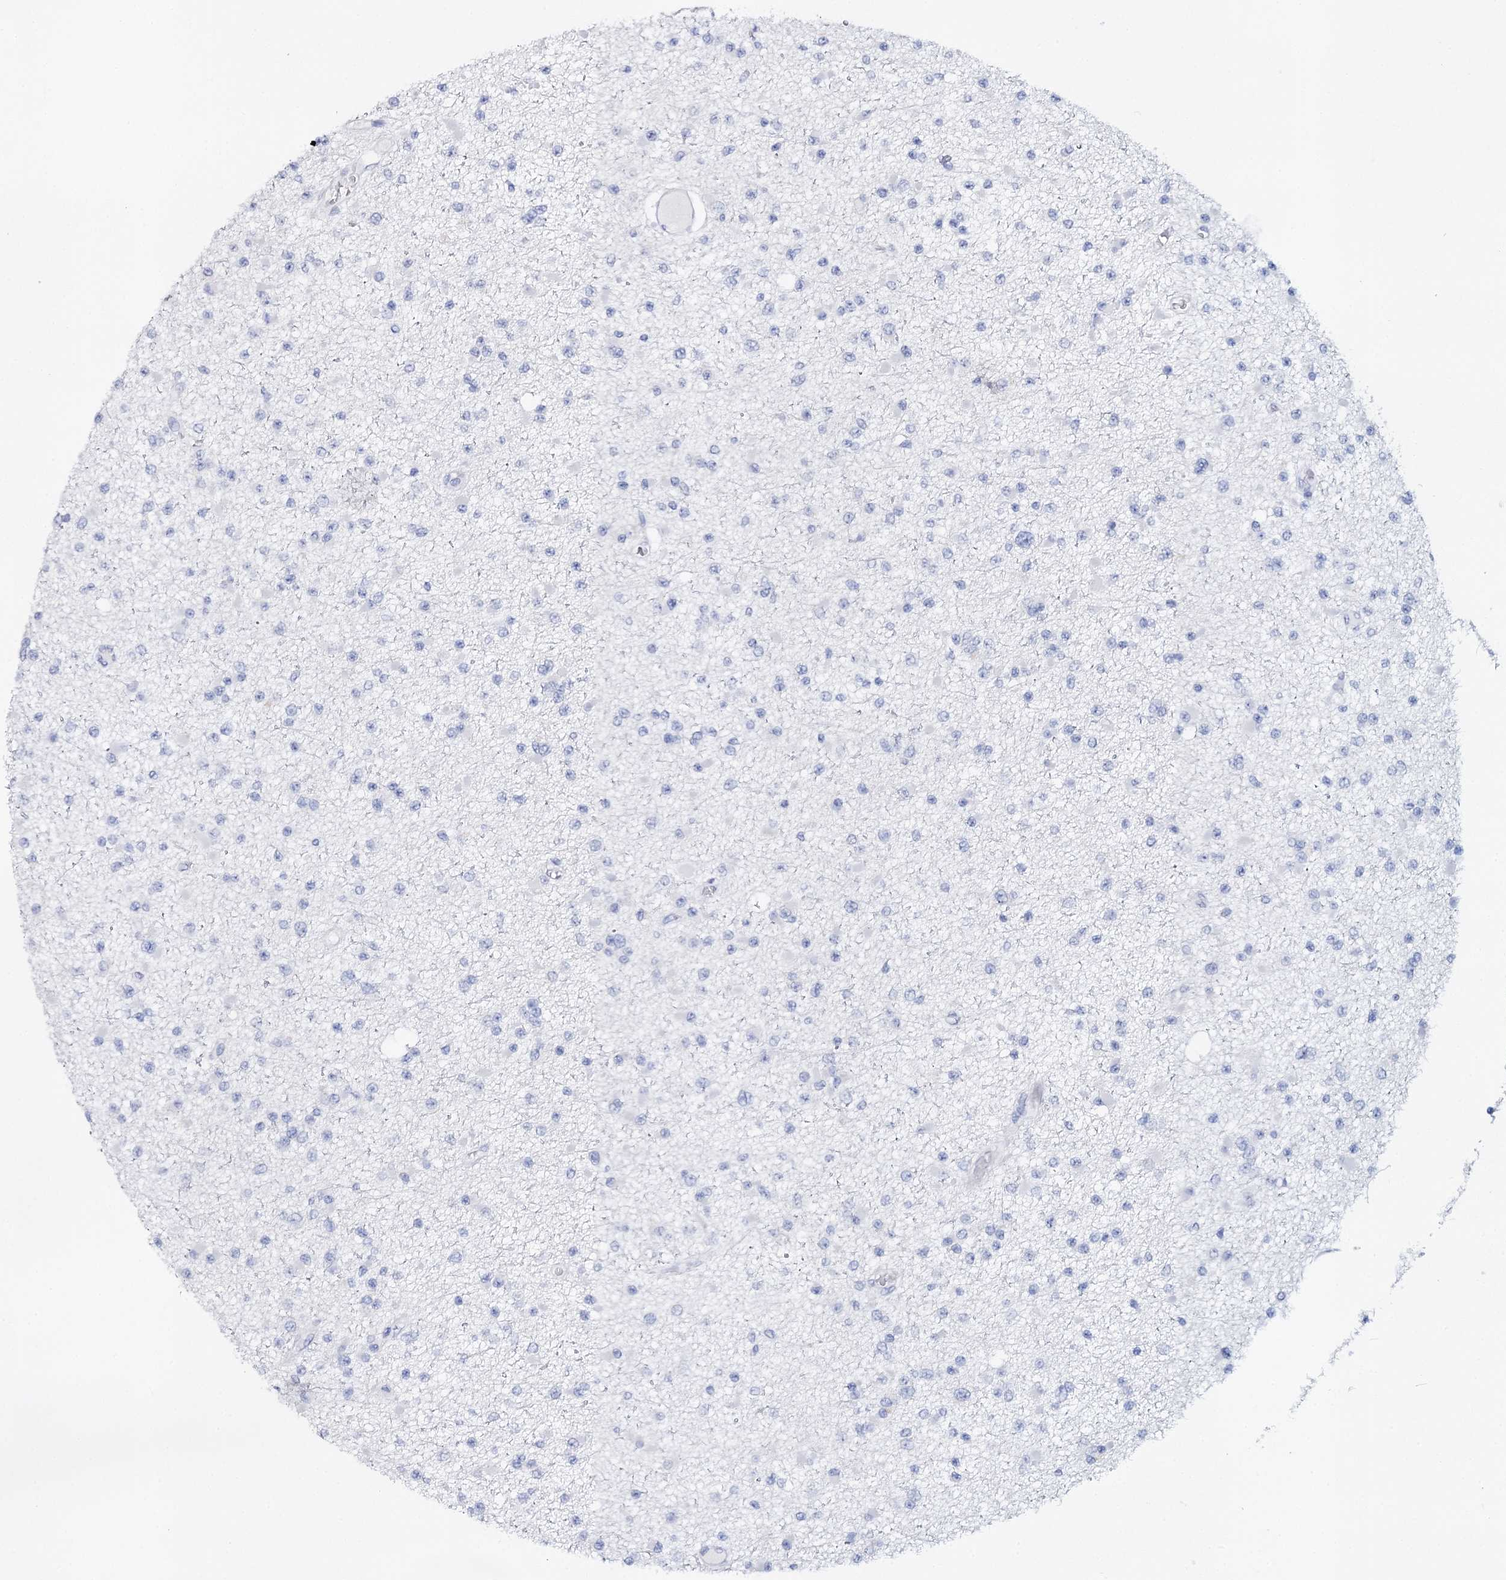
{"staining": {"intensity": "negative", "quantity": "none", "location": "none"}, "tissue": "glioma", "cell_type": "Tumor cells", "image_type": "cancer", "snomed": [{"axis": "morphology", "description": "Glioma, malignant, Low grade"}, {"axis": "topography", "description": "Brain"}], "caption": "IHC image of human glioma stained for a protein (brown), which demonstrates no expression in tumor cells.", "gene": "CEACAM8", "patient": {"sex": "female", "age": 22}}